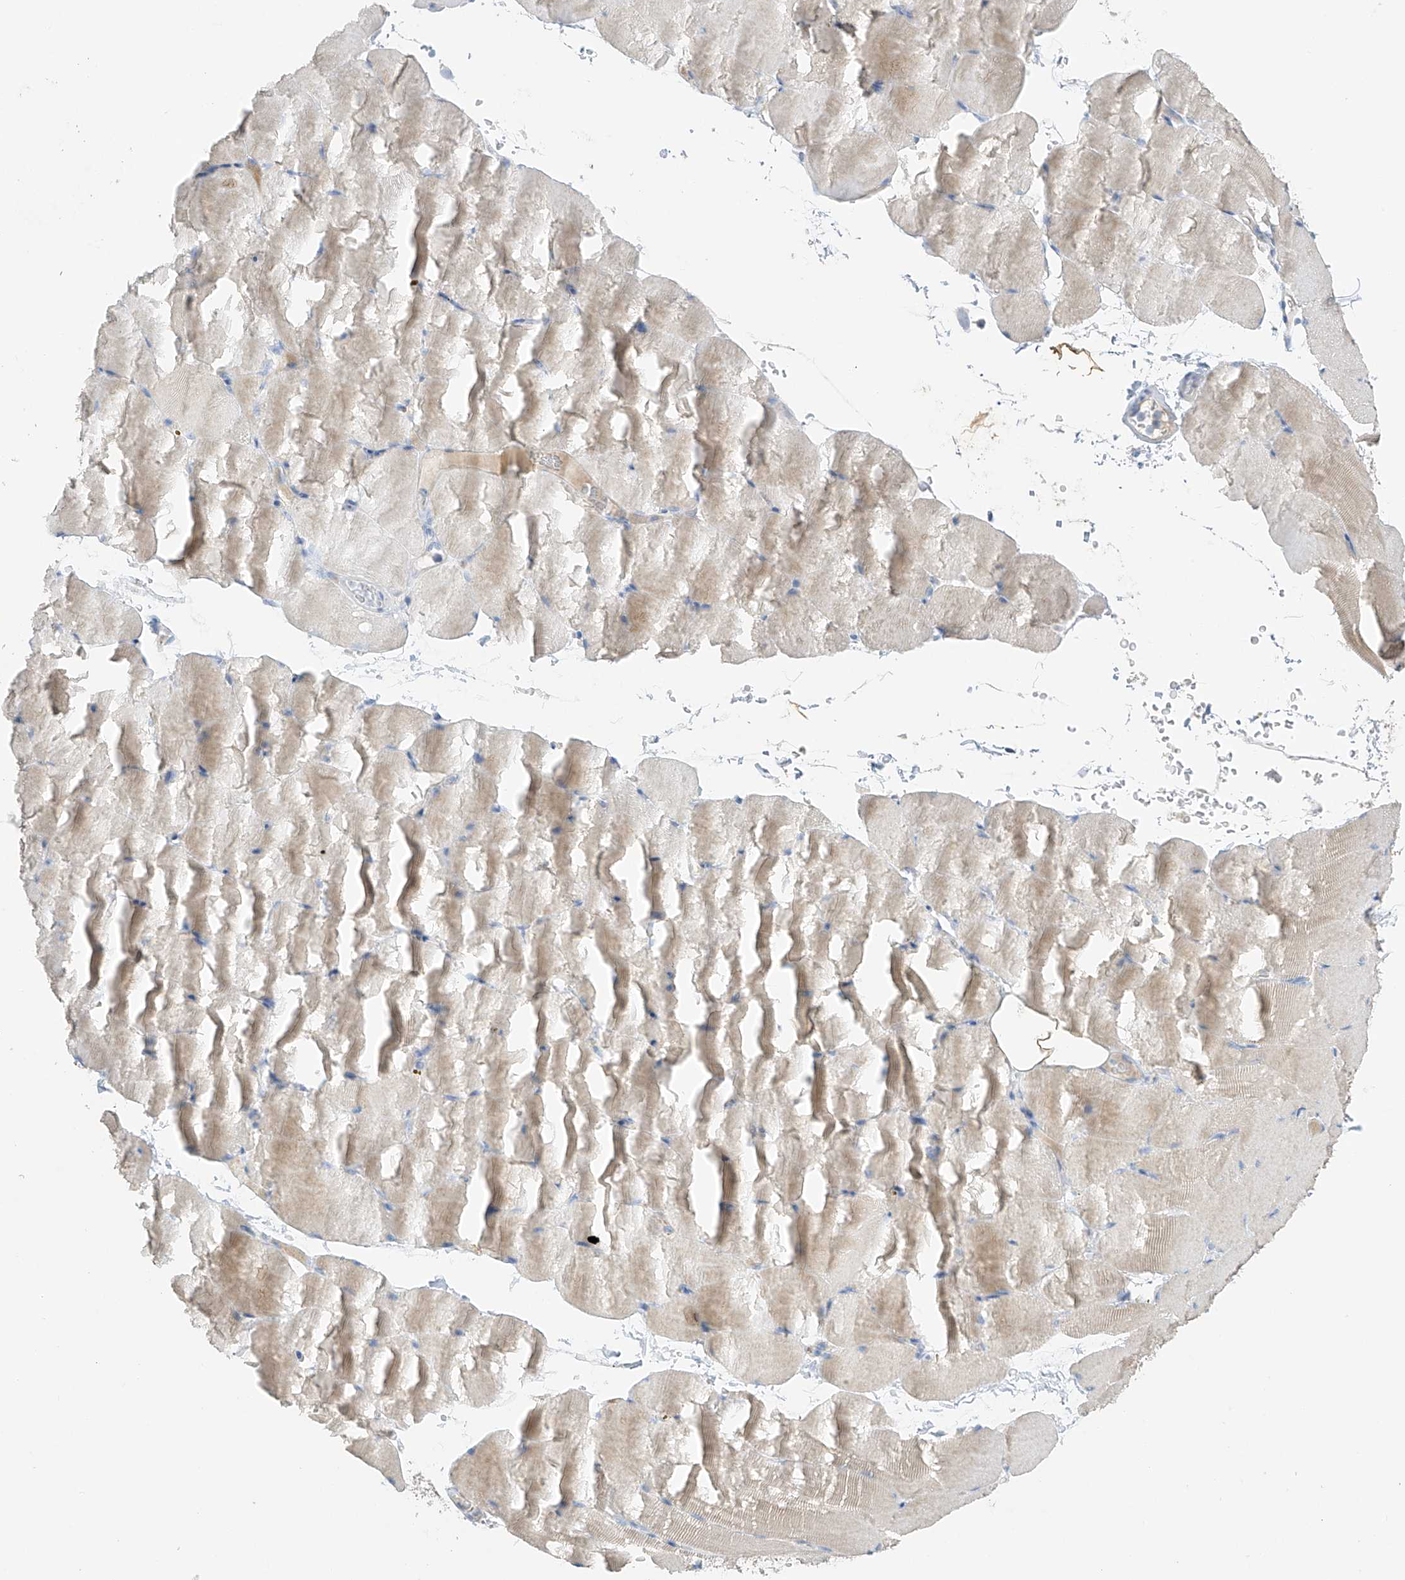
{"staining": {"intensity": "weak", "quantity": "25%-75%", "location": "cytoplasmic/membranous"}, "tissue": "skeletal muscle", "cell_type": "Myocytes", "image_type": "normal", "snomed": [{"axis": "morphology", "description": "Normal tissue, NOS"}, {"axis": "topography", "description": "Skeletal muscle"}, {"axis": "topography", "description": "Parathyroid gland"}], "caption": "A low amount of weak cytoplasmic/membranous positivity is appreciated in approximately 25%-75% of myocytes in normal skeletal muscle.", "gene": "PRSS12", "patient": {"sex": "female", "age": 37}}